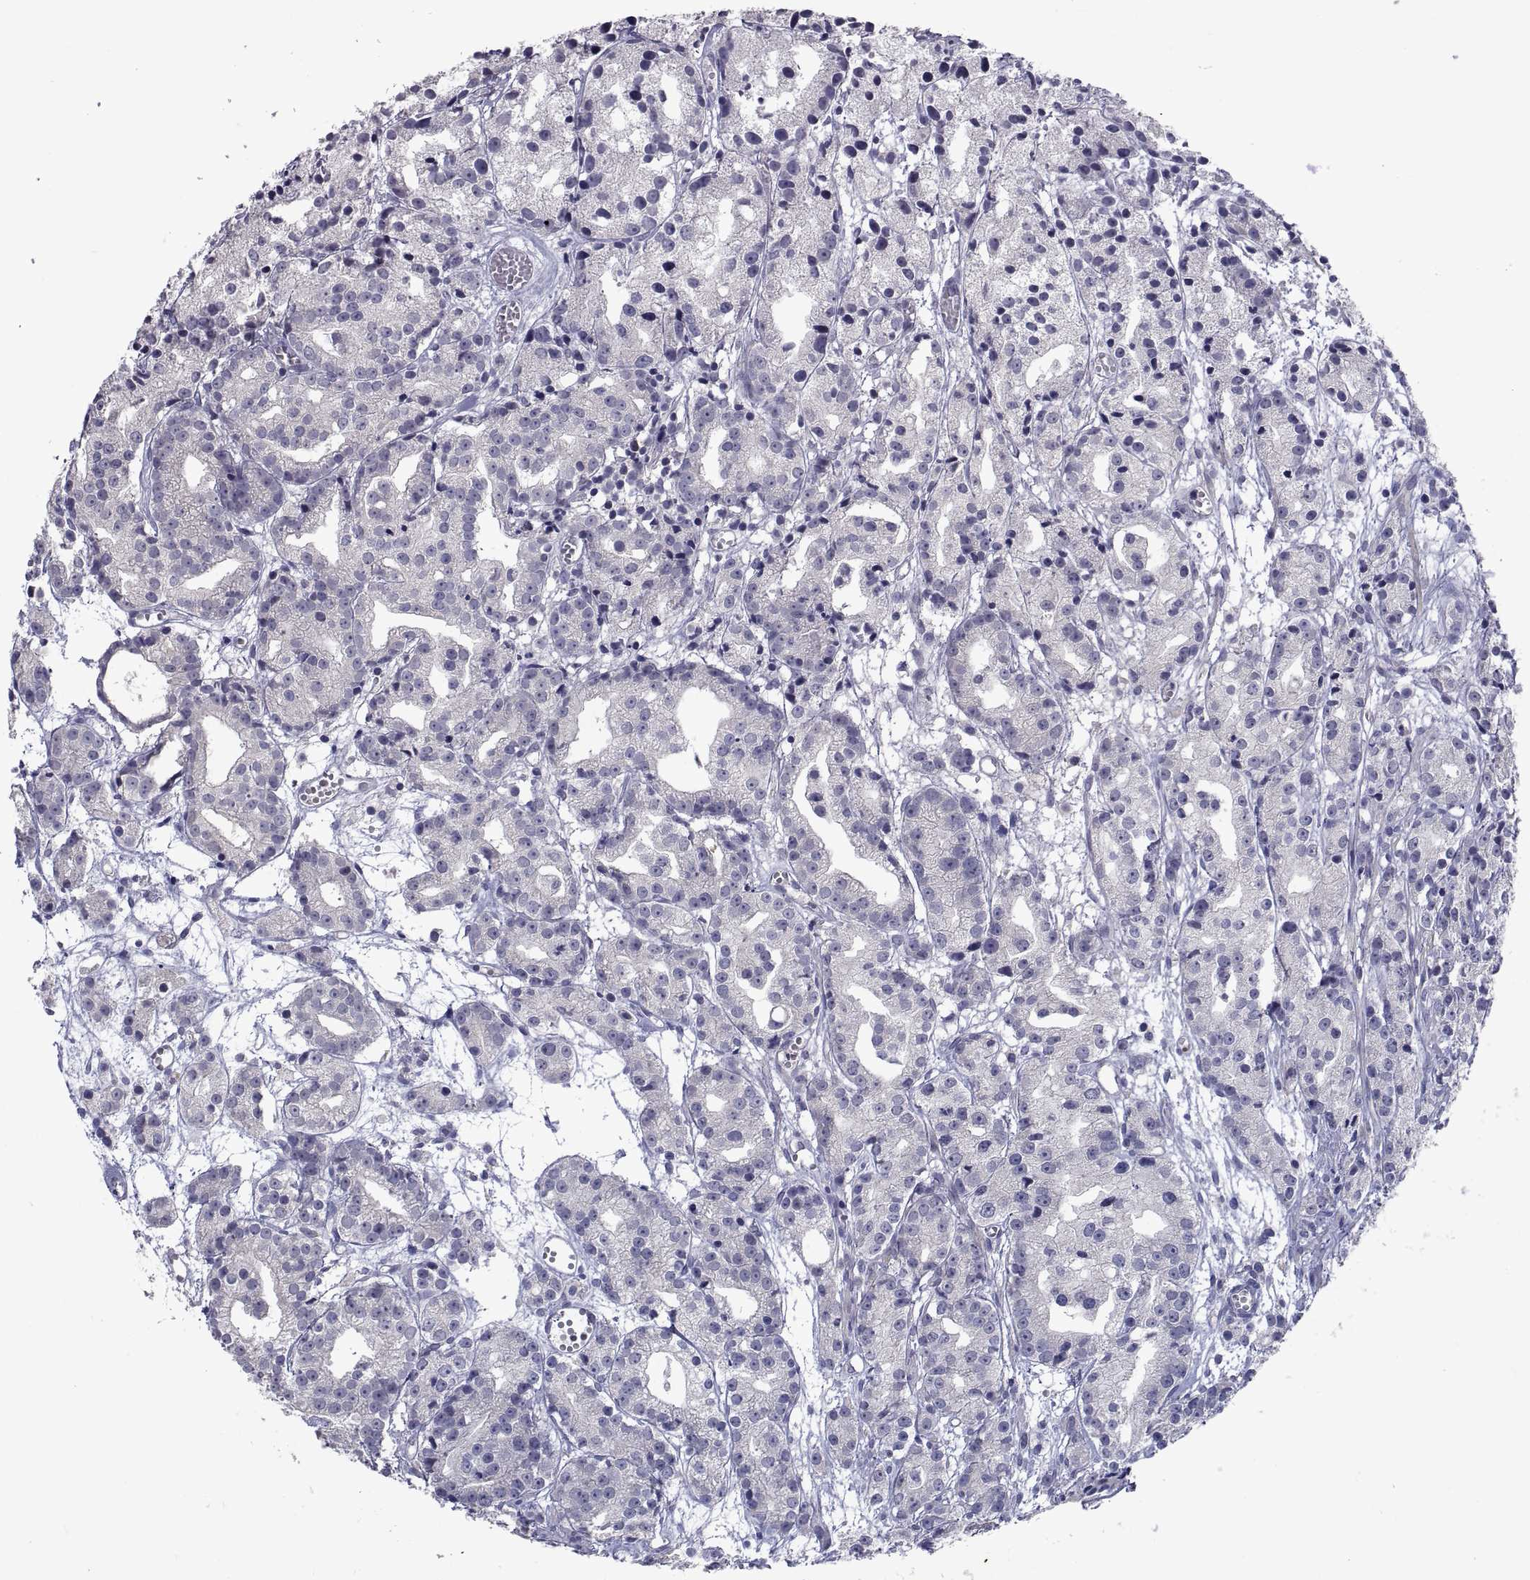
{"staining": {"intensity": "negative", "quantity": "none", "location": "none"}, "tissue": "prostate cancer", "cell_type": "Tumor cells", "image_type": "cancer", "snomed": [{"axis": "morphology", "description": "Adenocarcinoma, Medium grade"}, {"axis": "topography", "description": "Prostate"}], "caption": "DAB (3,3'-diaminobenzidine) immunohistochemical staining of human medium-grade adenocarcinoma (prostate) reveals no significant staining in tumor cells. Nuclei are stained in blue.", "gene": "NPTX2", "patient": {"sex": "male", "age": 74}}